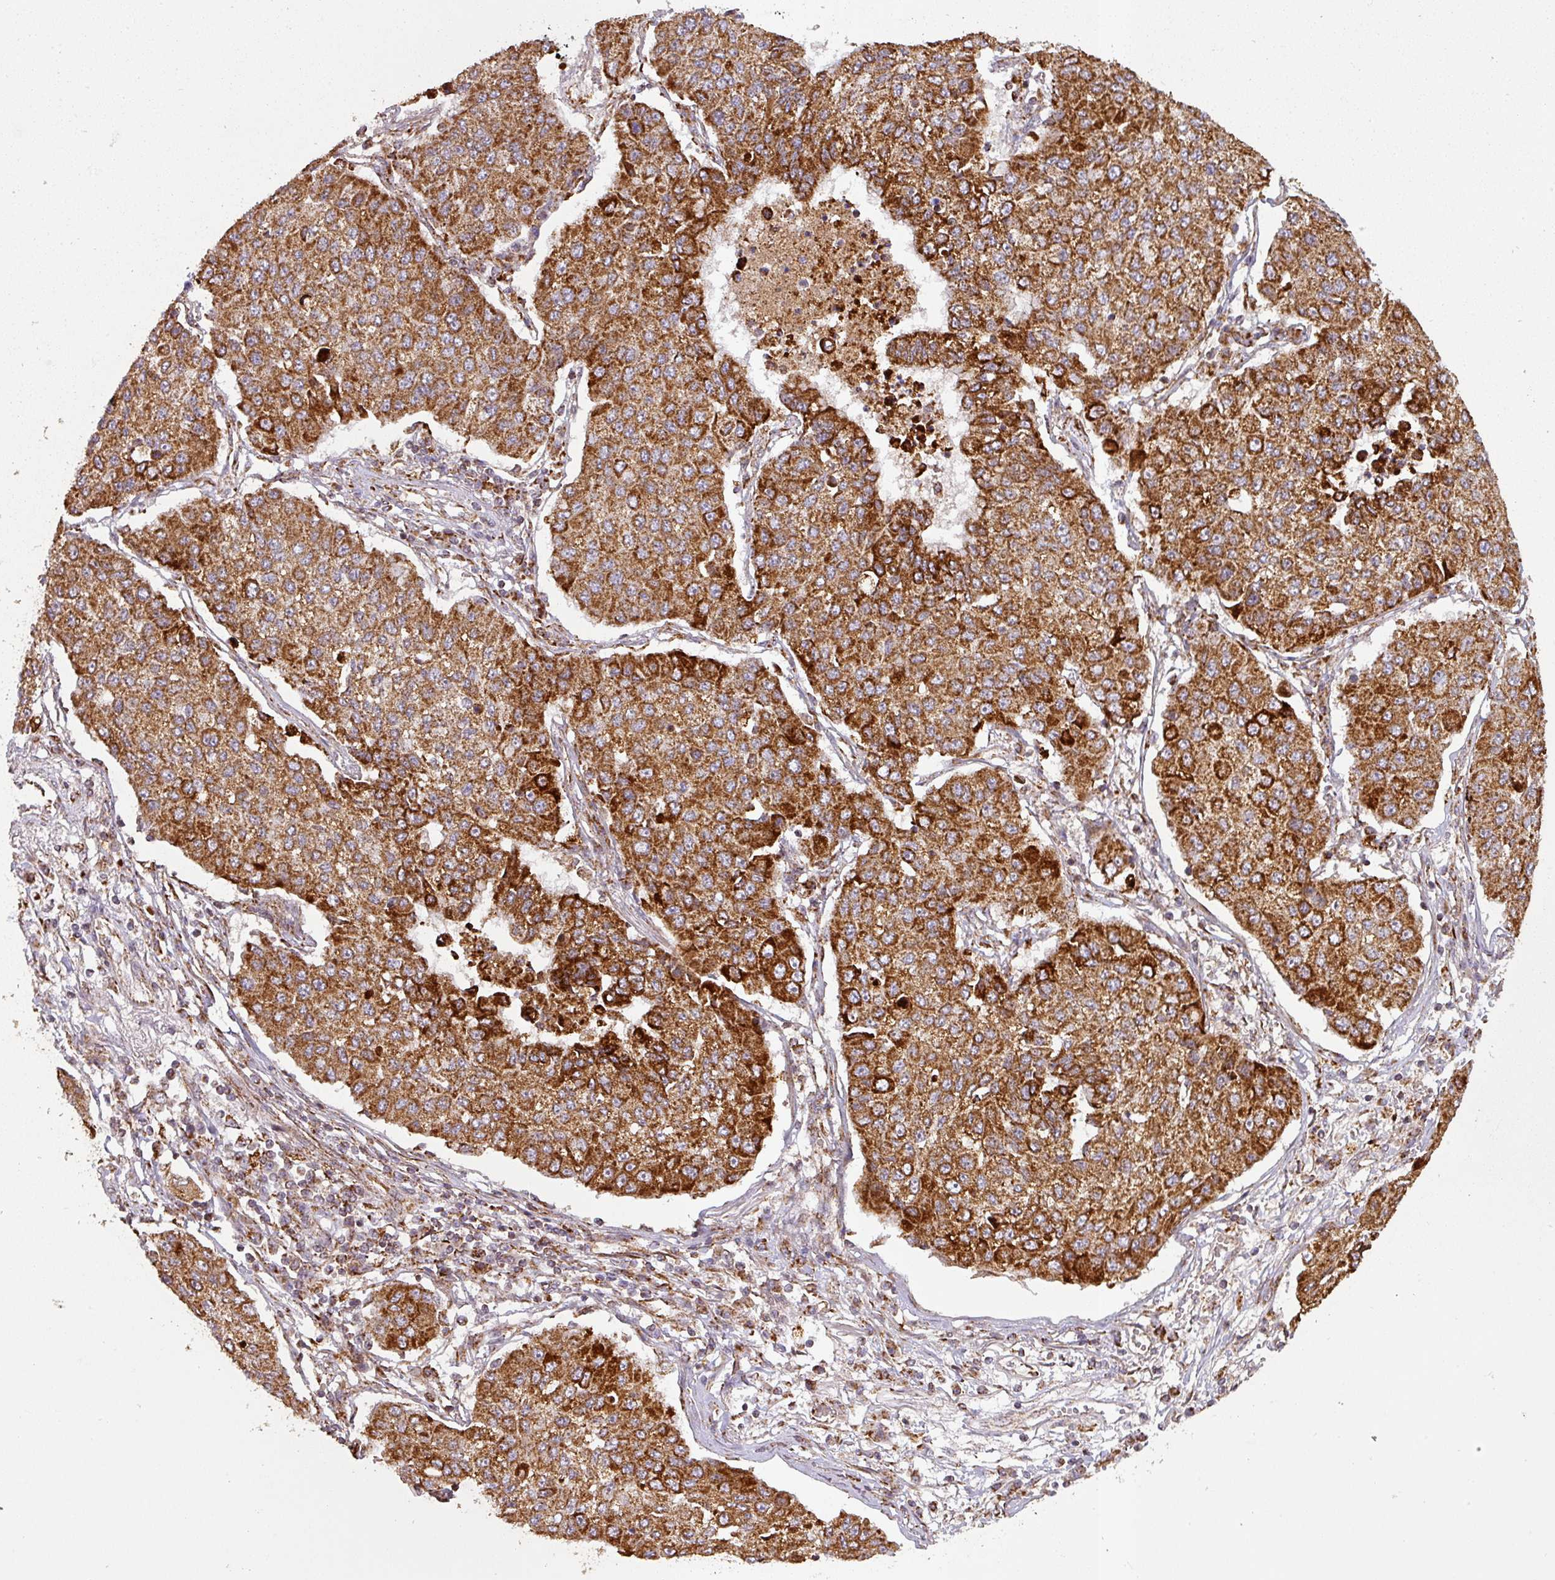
{"staining": {"intensity": "strong", "quantity": ">75%", "location": "cytoplasmic/membranous"}, "tissue": "lung cancer", "cell_type": "Tumor cells", "image_type": "cancer", "snomed": [{"axis": "morphology", "description": "Squamous cell carcinoma, NOS"}, {"axis": "topography", "description": "Lung"}], "caption": "Lung cancer (squamous cell carcinoma) stained with a protein marker reveals strong staining in tumor cells.", "gene": "GPD2", "patient": {"sex": "male", "age": 74}}